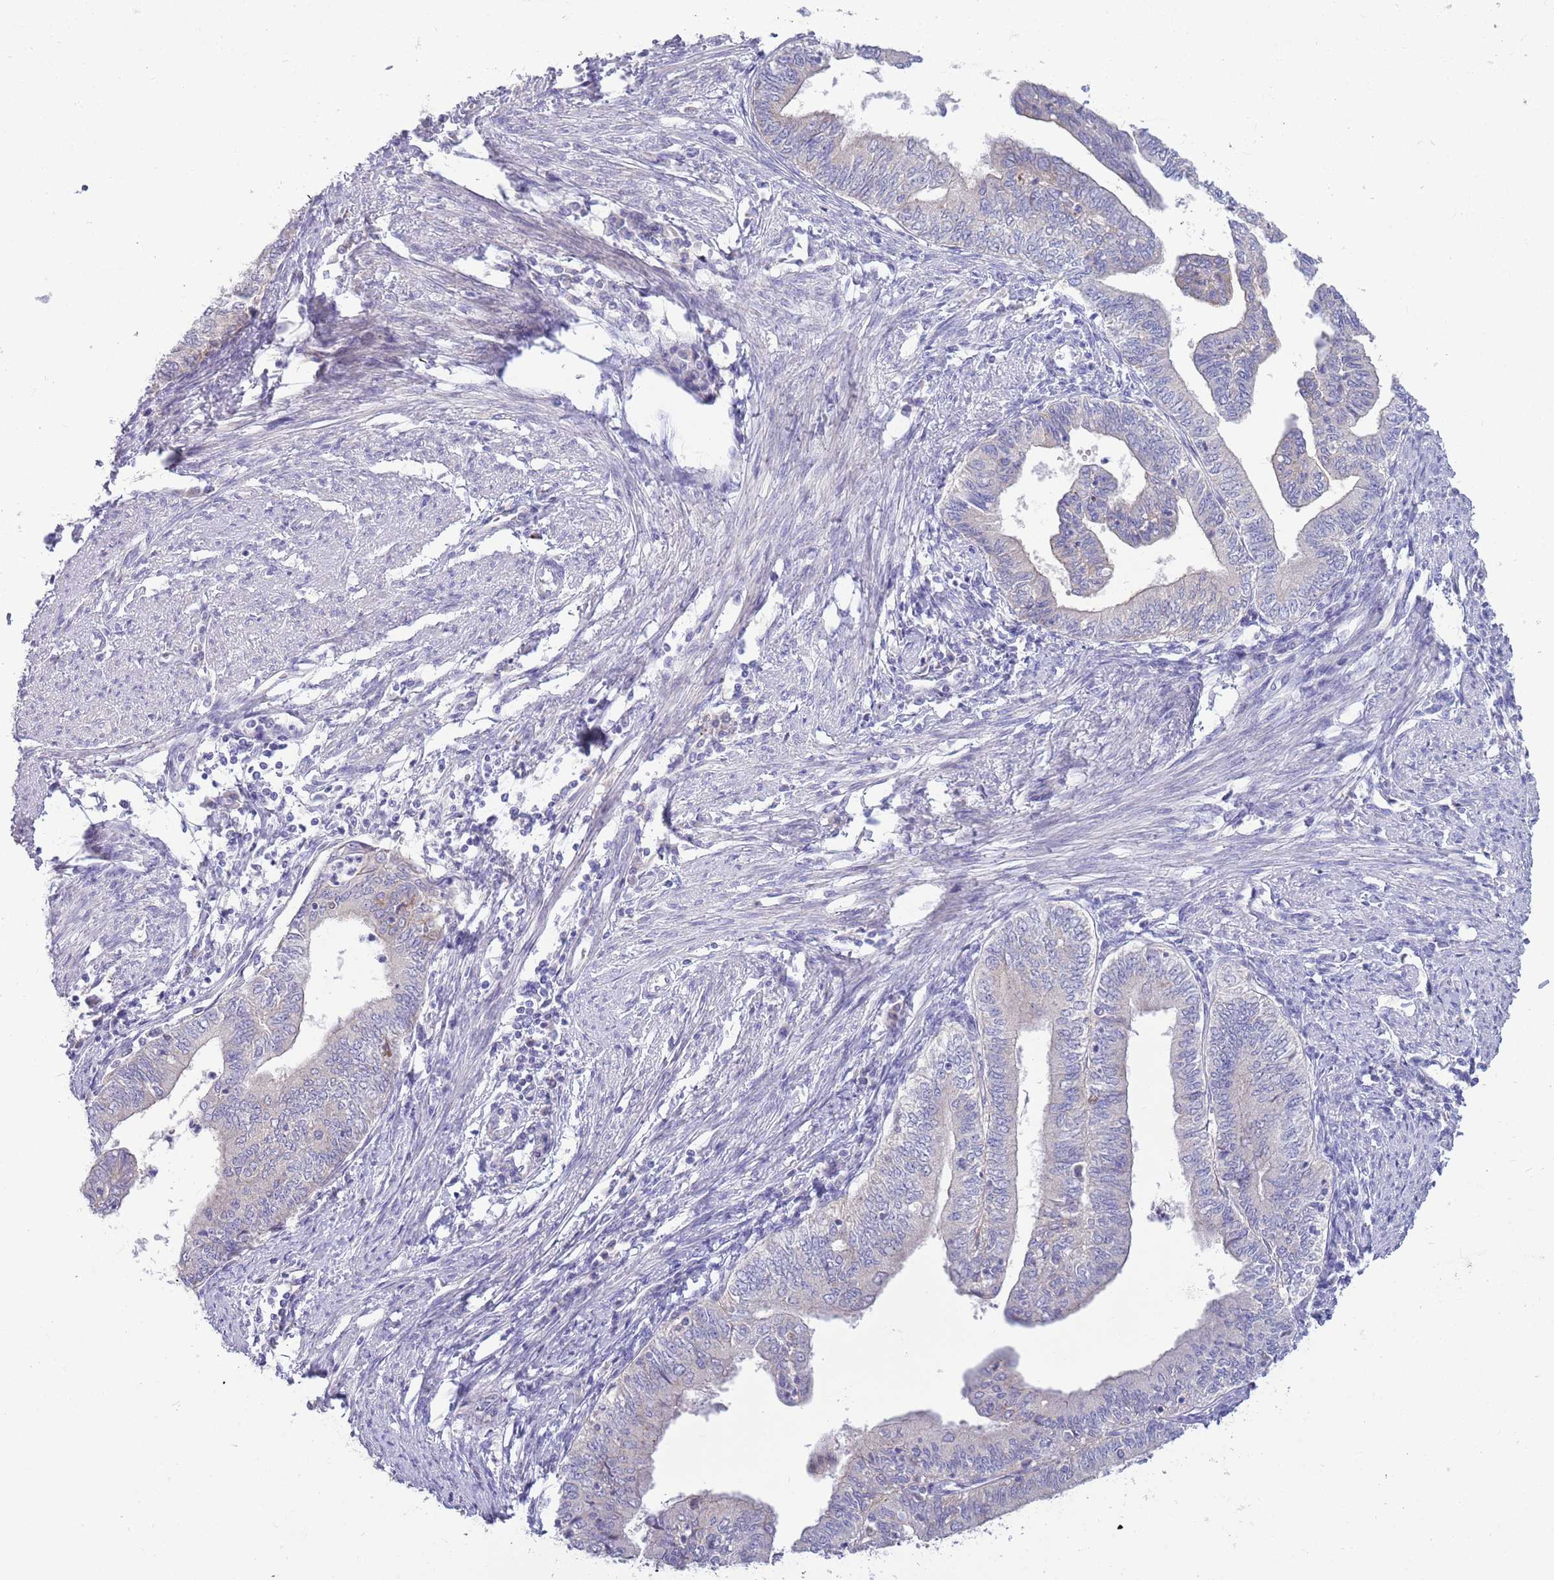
{"staining": {"intensity": "negative", "quantity": "none", "location": "none"}, "tissue": "endometrial cancer", "cell_type": "Tumor cells", "image_type": "cancer", "snomed": [{"axis": "morphology", "description": "Adenocarcinoma, NOS"}, {"axis": "topography", "description": "Endometrium"}], "caption": "Micrograph shows no significant protein expression in tumor cells of endometrial cancer (adenocarcinoma). (Immunohistochemistry, brightfield microscopy, high magnification).", "gene": "DDHD1", "patient": {"sex": "female", "age": 66}}